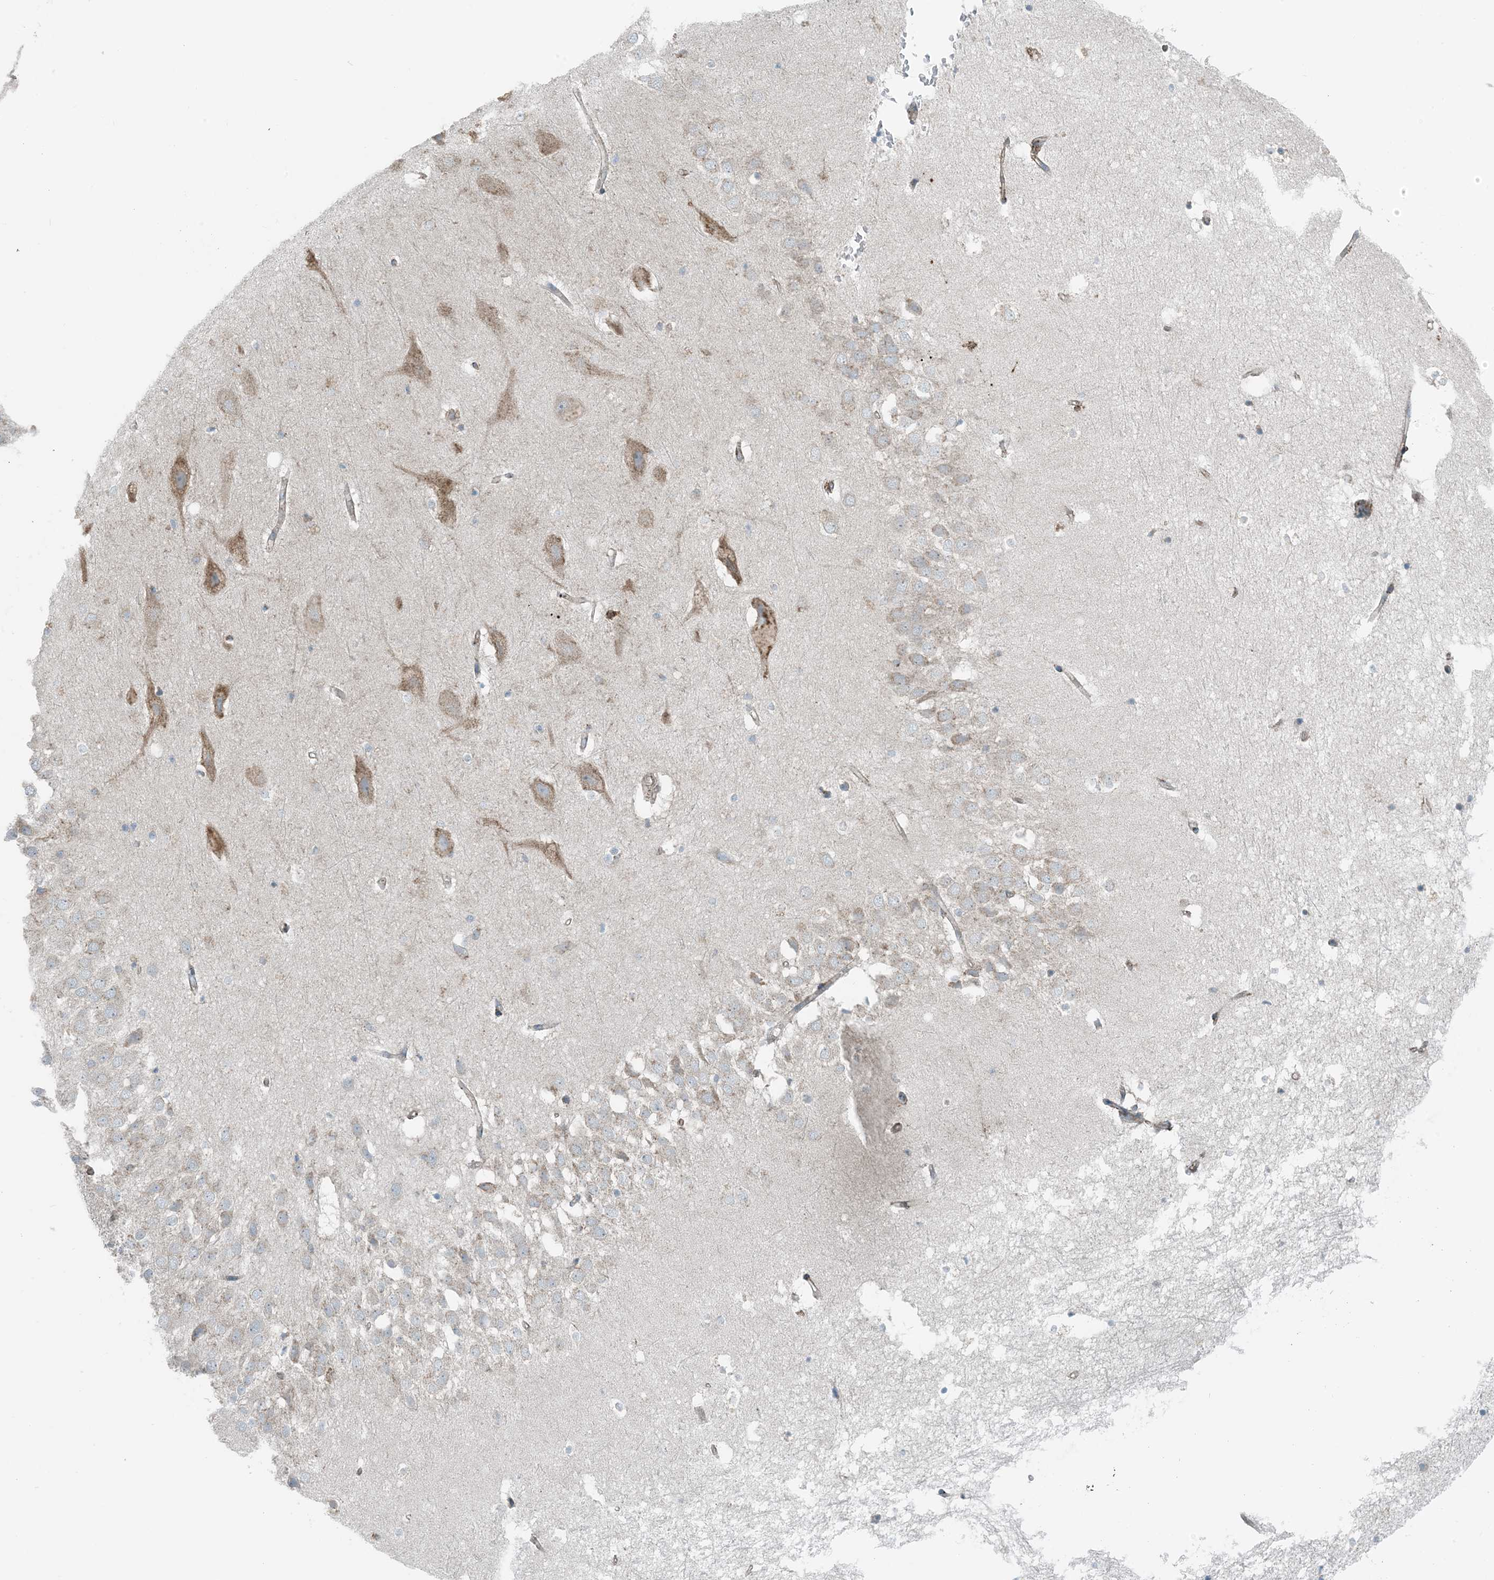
{"staining": {"intensity": "weak", "quantity": "<25%", "location": "cytoplasmic/membranous"}, "tissue": "hippocampus", "cell_type": "Glial cells", "image_type": "normal", "snomed": [{"axis": "morphology", "description": "Normal tissue, NOS"}, {"axis": "topography", "description": "Hippocampus"}], "caption": "Human hippocampus stained for a protein using immunohistochemistry (IHC) shows no staining in glial cells.", "gene": "CERKL", "patient": {"sex": "female", "age": 52}}